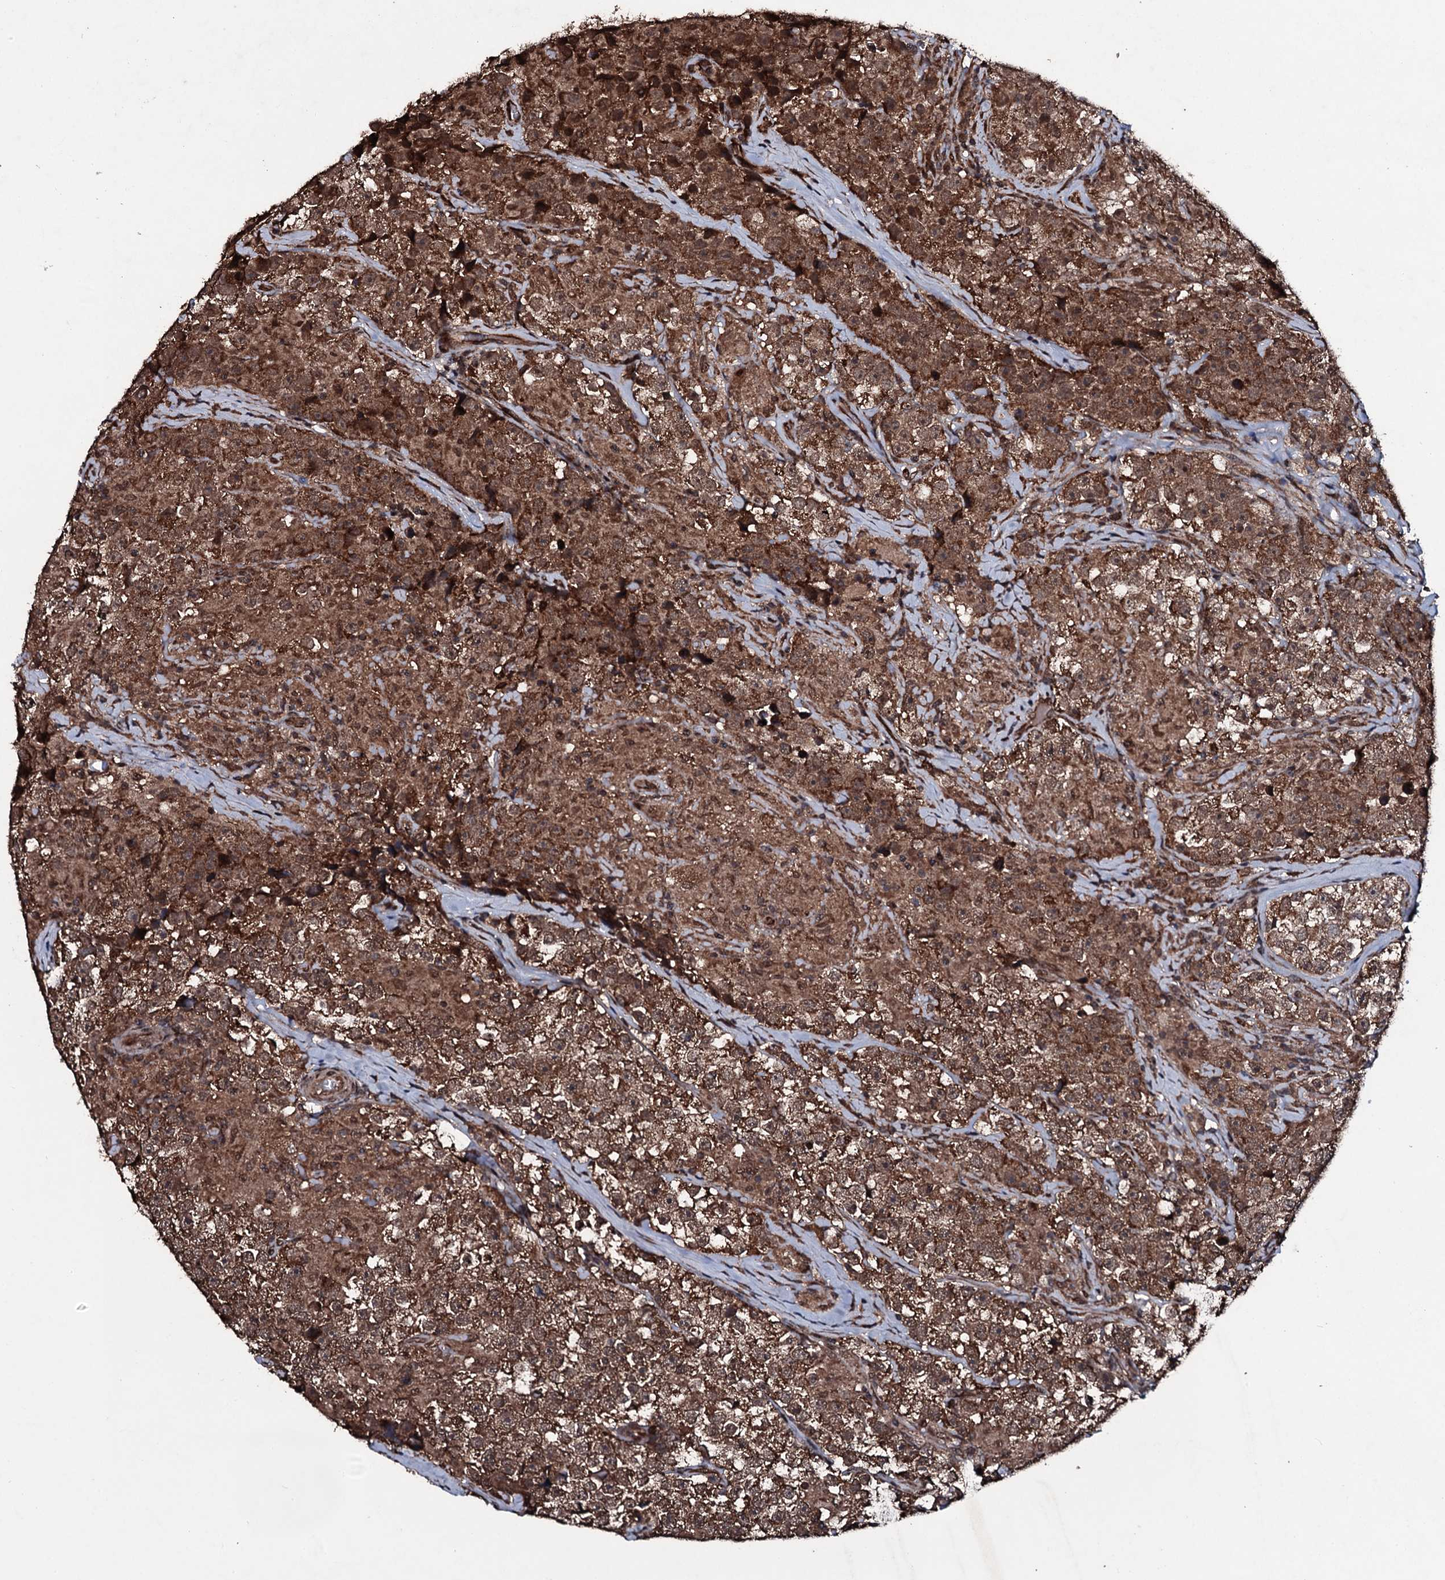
{"staining": {"intensity": "strong", "quantity": ">75%", "location": "cytoplasmic/membranous,nuclear"}, "tissue": "testis cancer", "cell_type": "Tumor cells", "image_type": "cancer", "snomed": [{"axis": "morphology", "description": "Seminoma, NOS"}, {"axis": "topography", "description": "Testis"}], "caption": "Immunohistochemical staining of testis seminoma displays high levels of strong cytoplasmic/membranous and nuclear protein positivity in approximately >75% of tumor cells.", "gene": "MRPS31", "patient": {"sex": "male", "age": 46}}